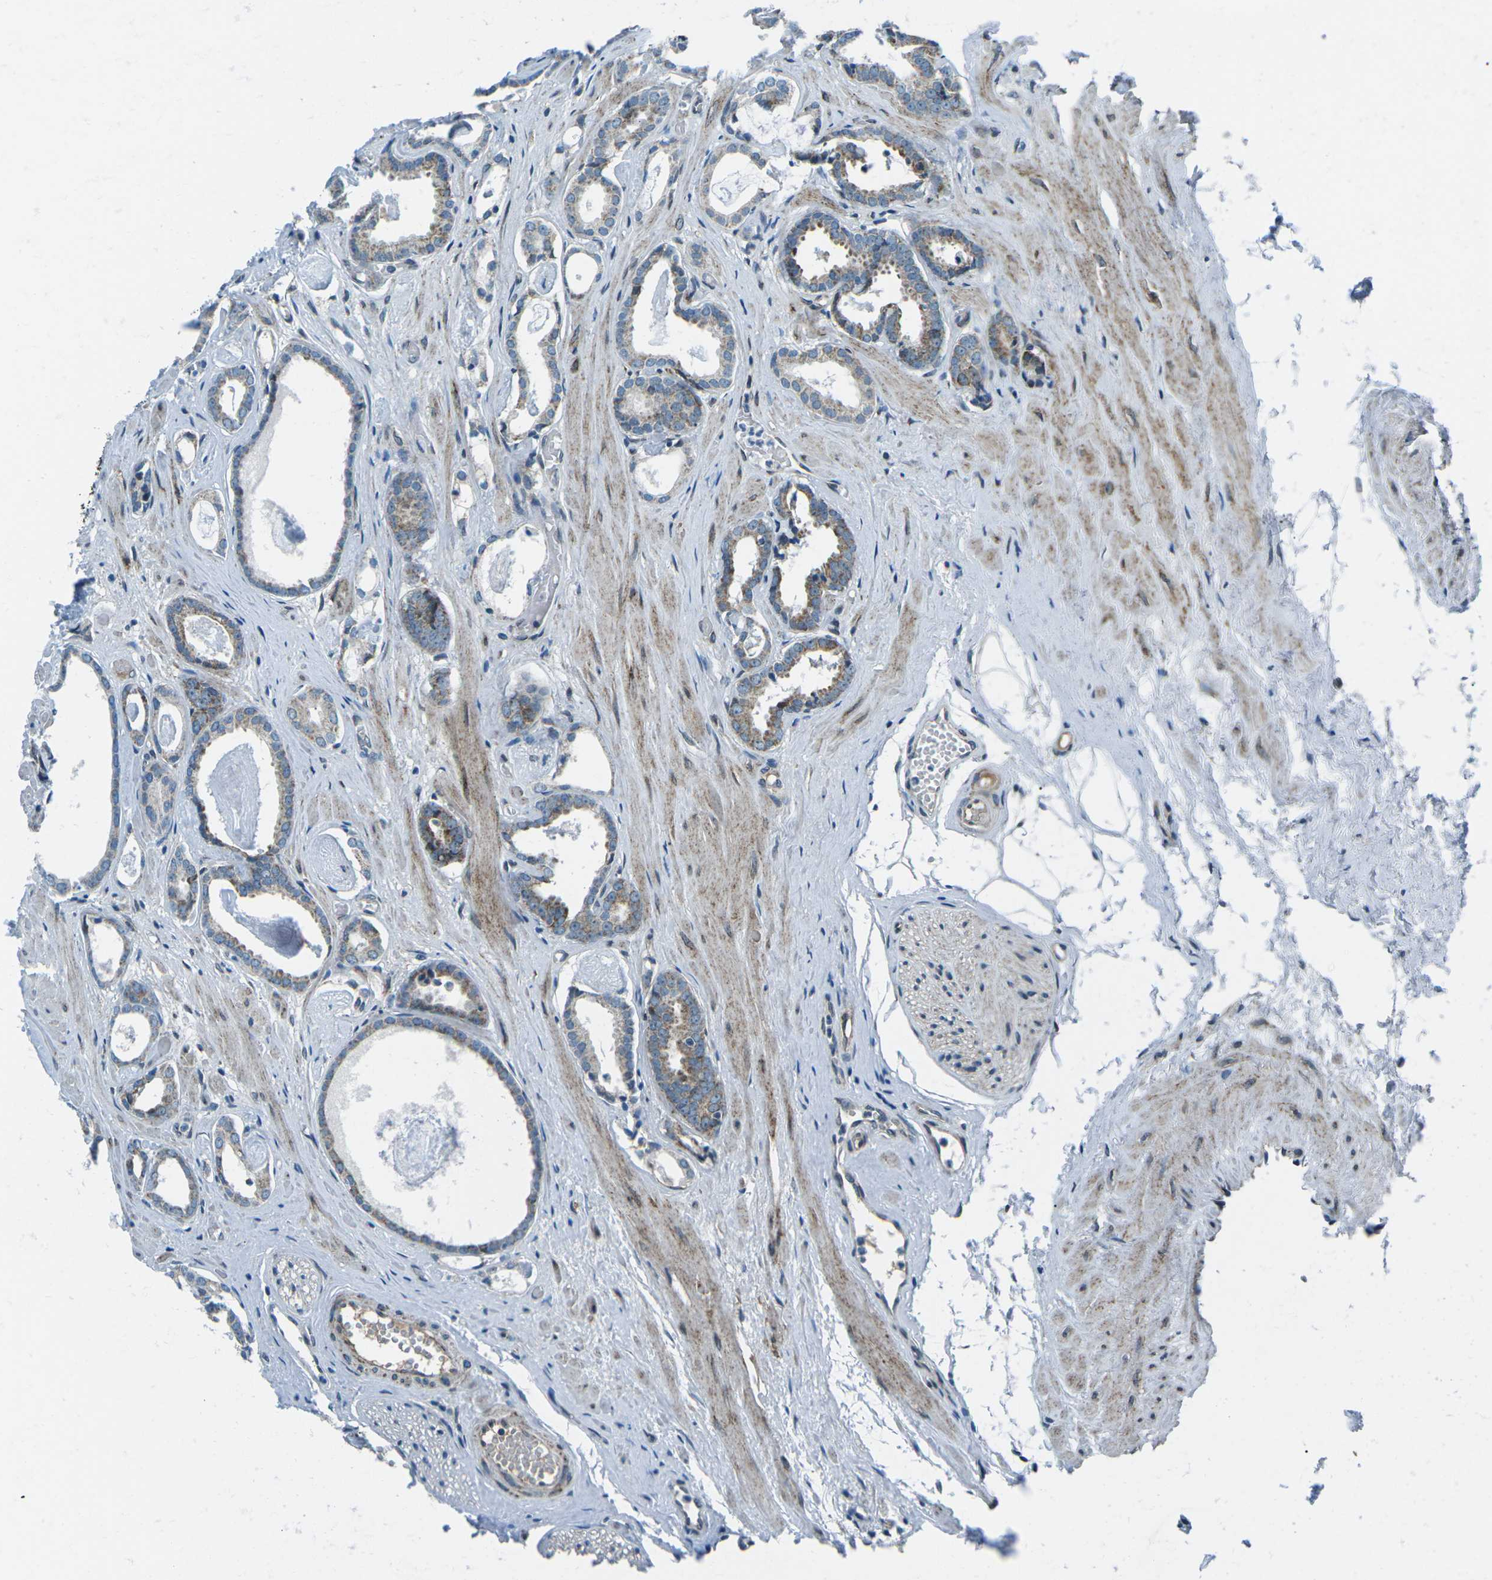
{"staining": {"intensity": "moderate", "quantity": ">75%", "location": "cytoplasmic/membranous"}, "tissue": "prostate cancer", "cell_type": "Tumor cells", "image_type": "cancer", "snomed": [{"axis": "morphology", "description": "Adenocarcinoma, Low grade"}, {"axis": "topography", "description": "Prostate"}], "caption": "This image exhibits immunohistochemistry (IHC) staining of human prostate low-grade adenocarcinoma, with medium moderate cytoplasmic/membranous expression in about >75% of tumor cells.", "gene": "RFESD", "patient": {"sex": "male", "age": 53}}